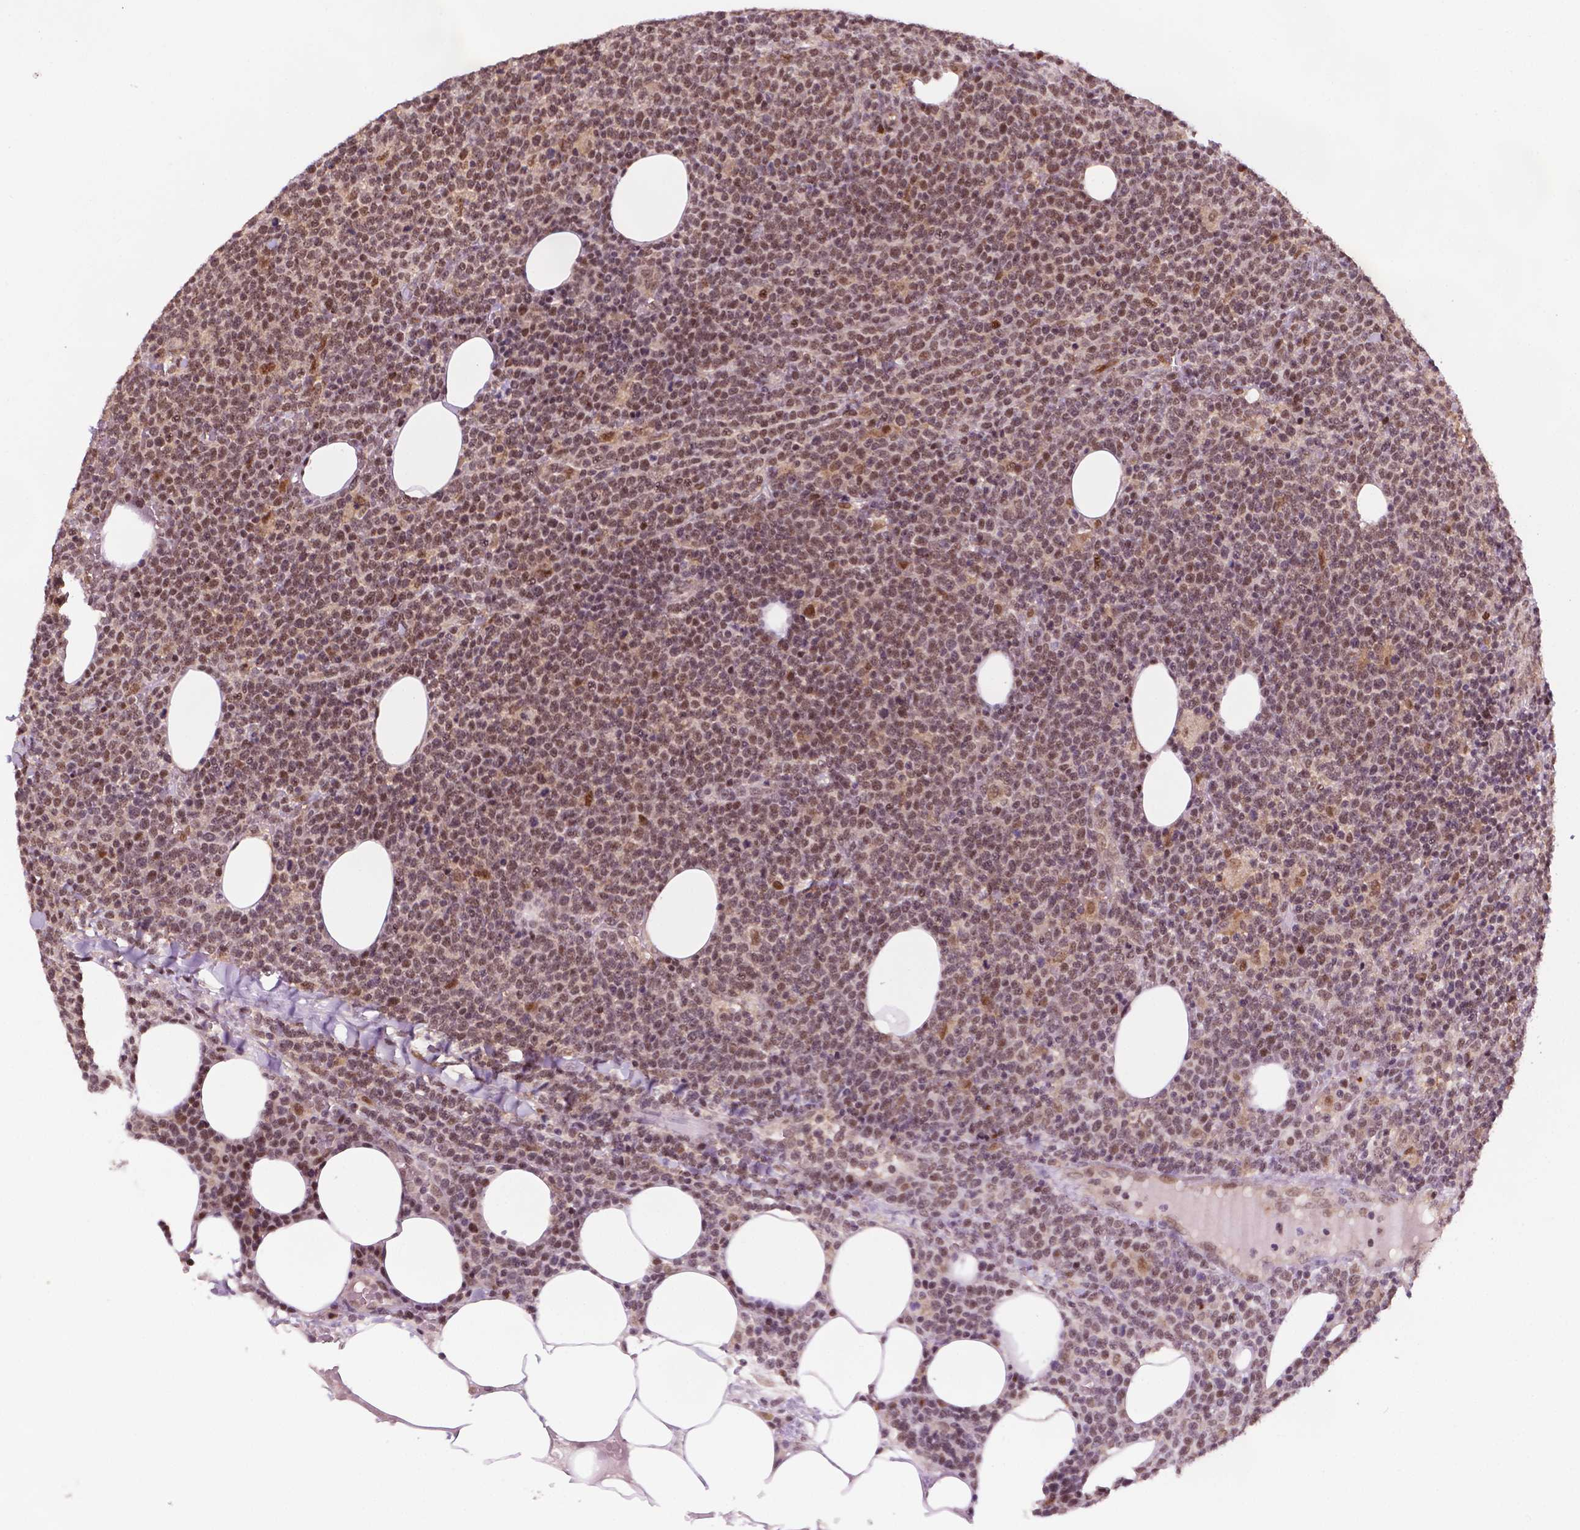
{"staining": {"intensity": "moderate", "quantity": ">75%", "location": "nuclear"}, "tissue": "lymphoma", "cell_type": "Tumor cells", "image_type": "cancer", "snomed": [{"axis": "morphology", "description": "Malignant lymphoma, non-Hodgkin's type, High grade"}, {"axis": "topography", "description": "Lymph node"}], "caption": "Protein expression analysis of malignant lymphoma, non-Hodgkin's type (high-grade) exhibits moderate nuclear staining in approximately >75% of tumor cells.", "gene": "PER2", "patient": {"sex": "male", "age": 61}}